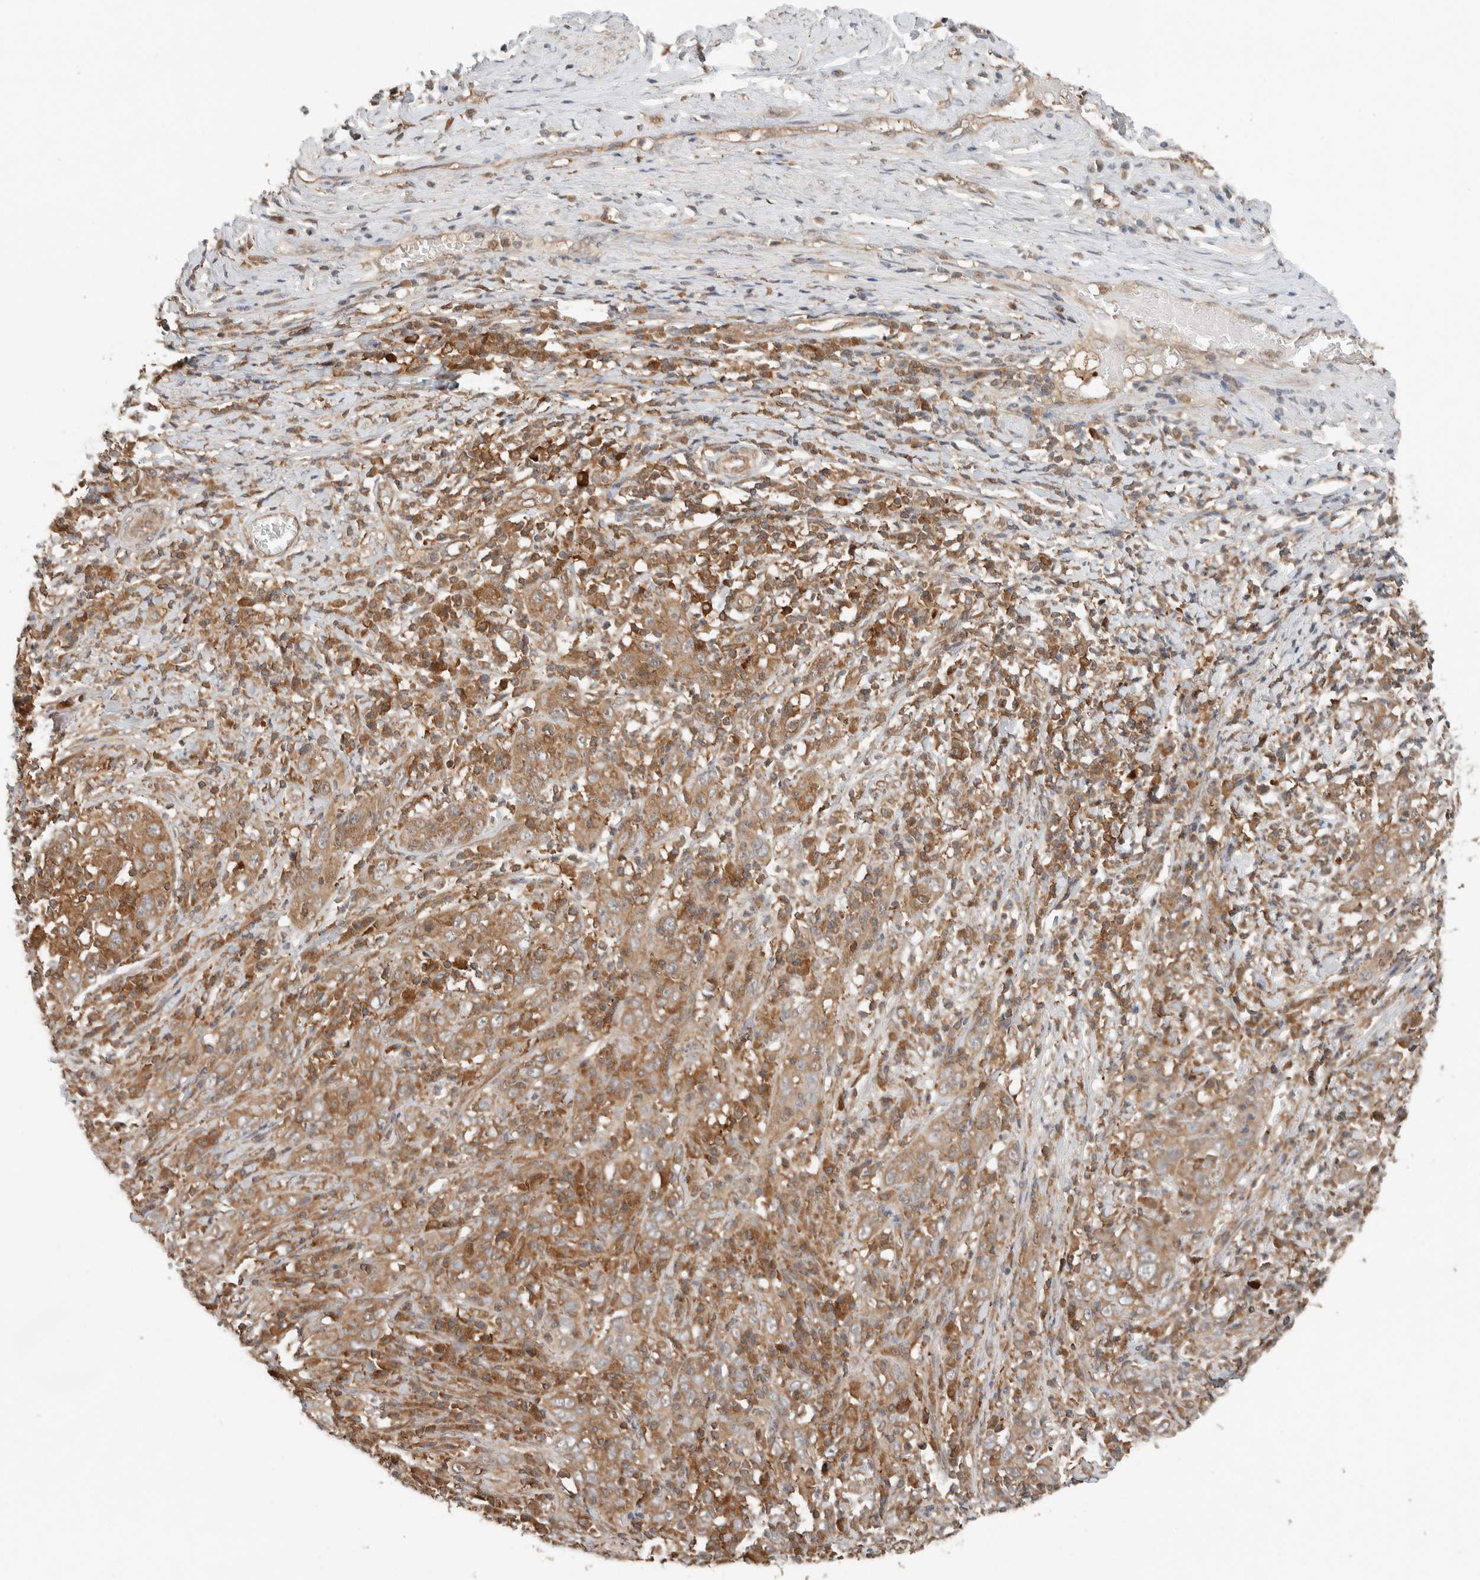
{"staining": {"intensity": "moderate", "quantity": ">75%", "location": "cytoplasmic/membranous"}, "tissue": "cervical cancer", "cell_type": "Tumor cells", "image_type": "cancer", "snomed": [{"axis": "morphology", "description": "Squamous cell carcinoma, NOS"}, {"axis": "topography", "description": "Cervix"}], "caption": "Immunohistochemistry staining of squamous cell carcinoma (cervical), which exhibits medium levels of moderate cytoplasmic/membranous expression in approximately >75% of tumor cells indicating moderate cytoplasmic/membranous protein staining. The staining was performed using DAB (3,3'-diaminobenzidine) (brown) for protein detection and nuclei were counterstained in hematoxylin (blue).", "gene": "XPNPEP1", "patient": {"sex": "female", "age": 46}}